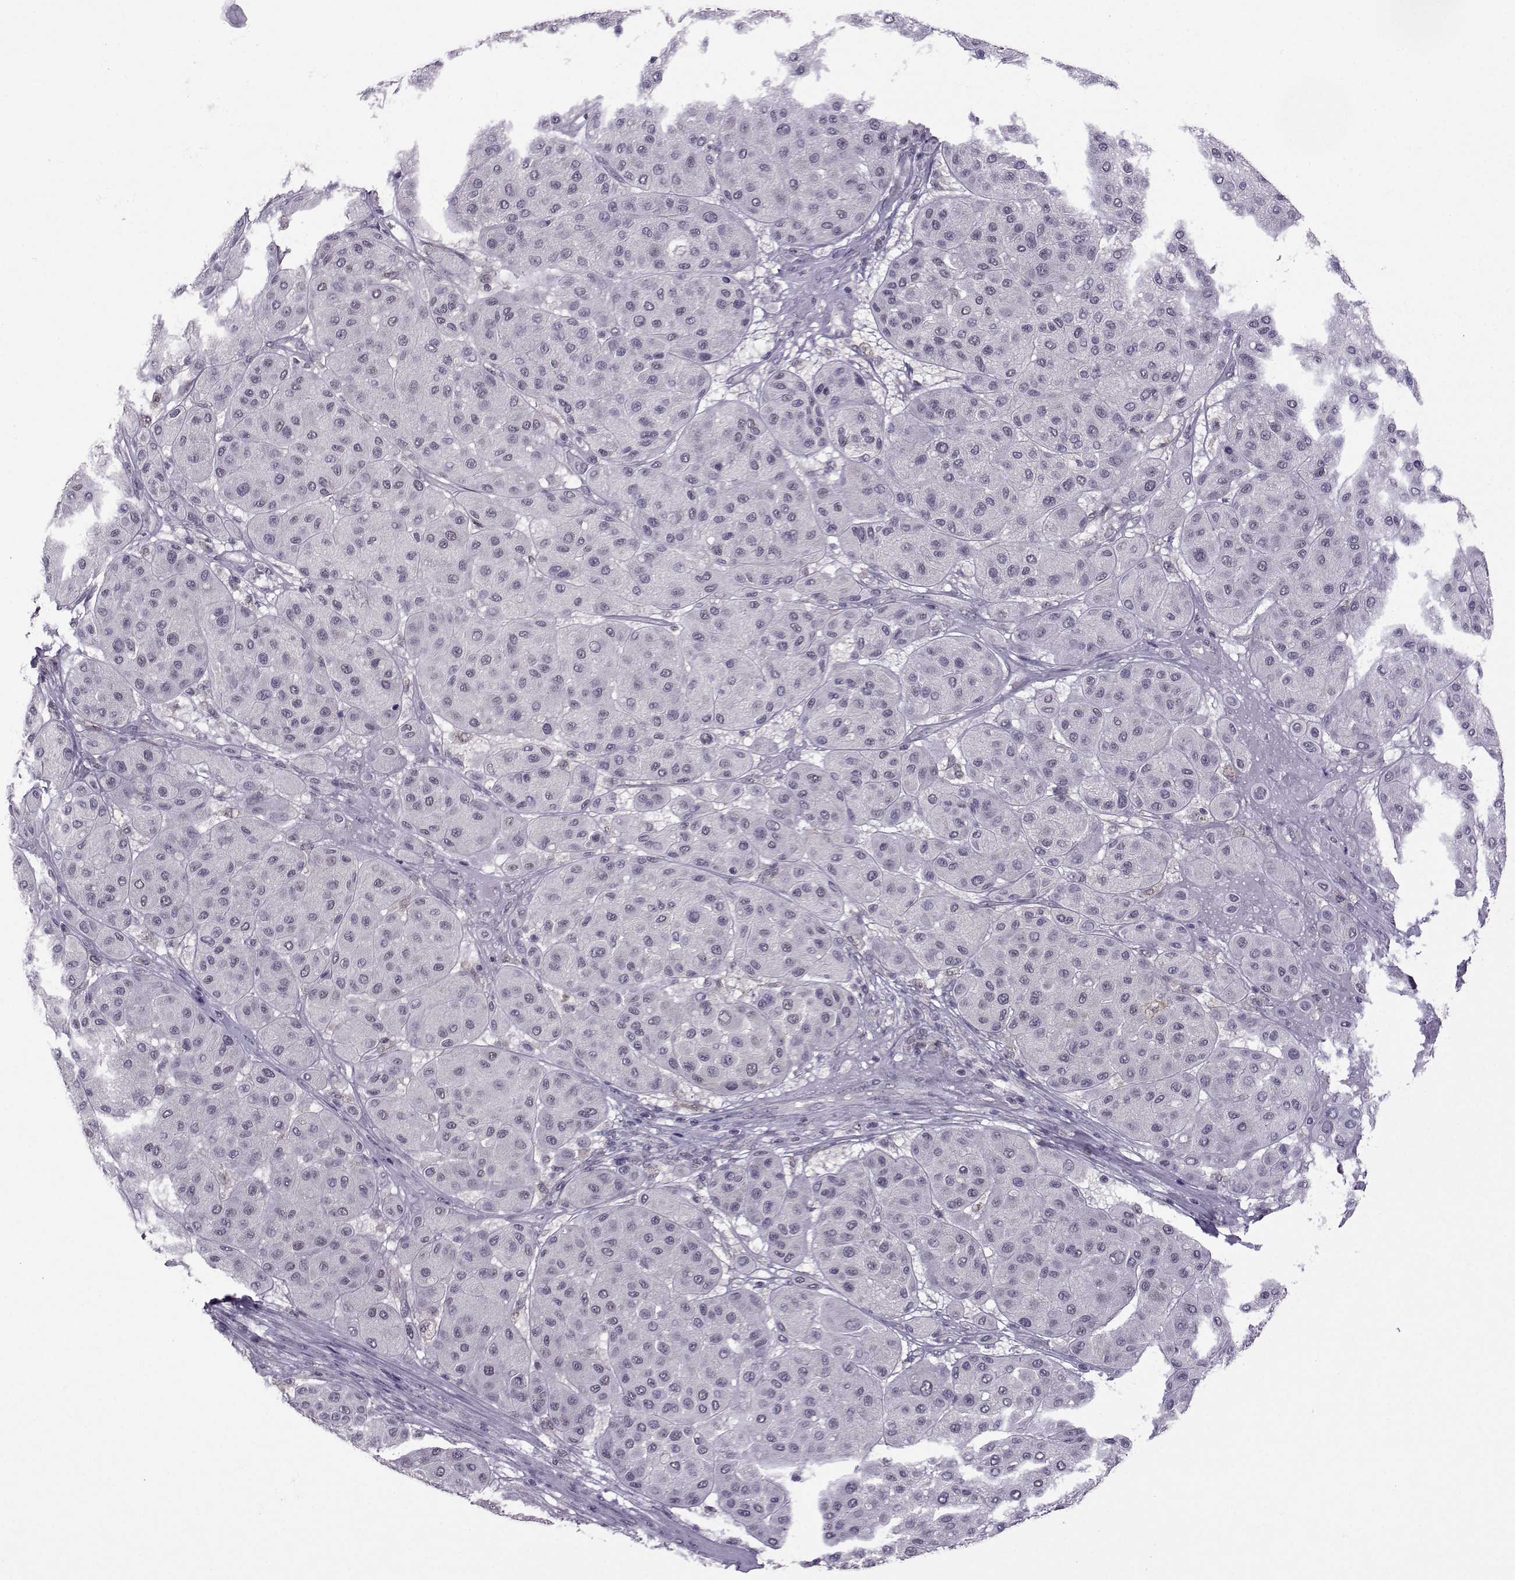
{"staining": {"intensity": "negative", "quantity": "none", "location": "none"}, "tissue": "melanoma", "cell_type": "Tumor cells", "image_type": "cancer", "snomed": [{"axis": "morphology", "description": "Malignant melanoma, Metastatic site"}, {"axis": "topography", "description": "Smooth muscle"}], "caption": "IHC image of human melanoma stained for a protein (brown), which displays no positivity in tumor cells. Nuclei are stained in blue.", "gene": "DDX20", "patient": {"sex": "male", "age": 41}}